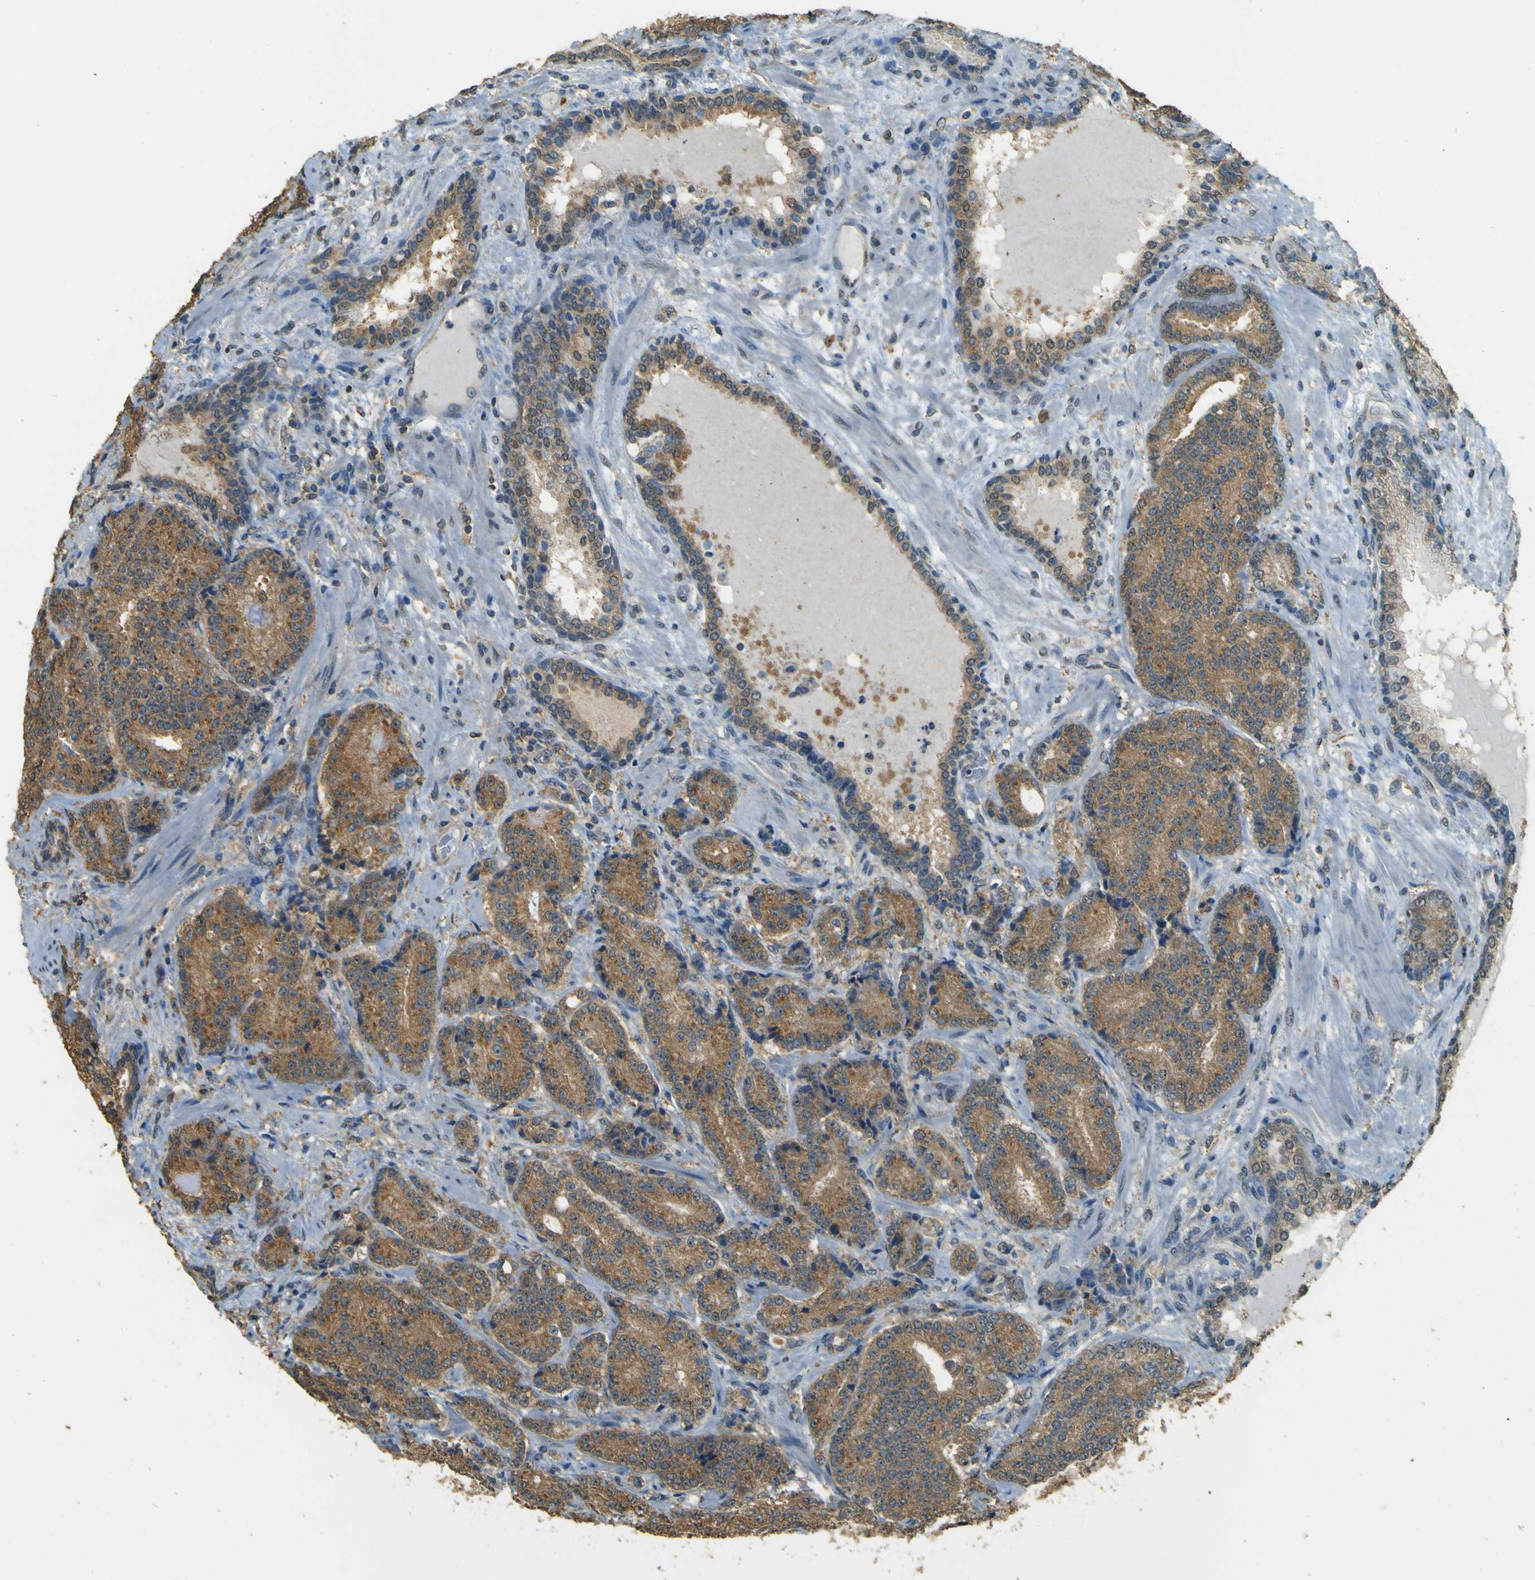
{"staining": {"intensity": "strong", "quantity": ">75%", "location": "cytoplasmic/membranous"}, "tissue": "prostate cancer", "cell_type": "Tumor cells", "image_type": "cancer", "snomed": [{"axis": "morphology", "description": "Adenocarcinoma, High grade"}, {"axis": "topography", "description": "Prostate"}], "caption": "Immunohistochemistry micrograph of neoplastic tissue: human prostate high-grade adenocarcinoma stained using immunohistochemistry exhibits high levels of strong protein expression localized specifically in the cytoplasmic/membranous of tumor cells, appearing as a cytoplasmic/membranous brown color.", "gene": "GOLGA1", "patient": {"sex": "male", "age": 61}}